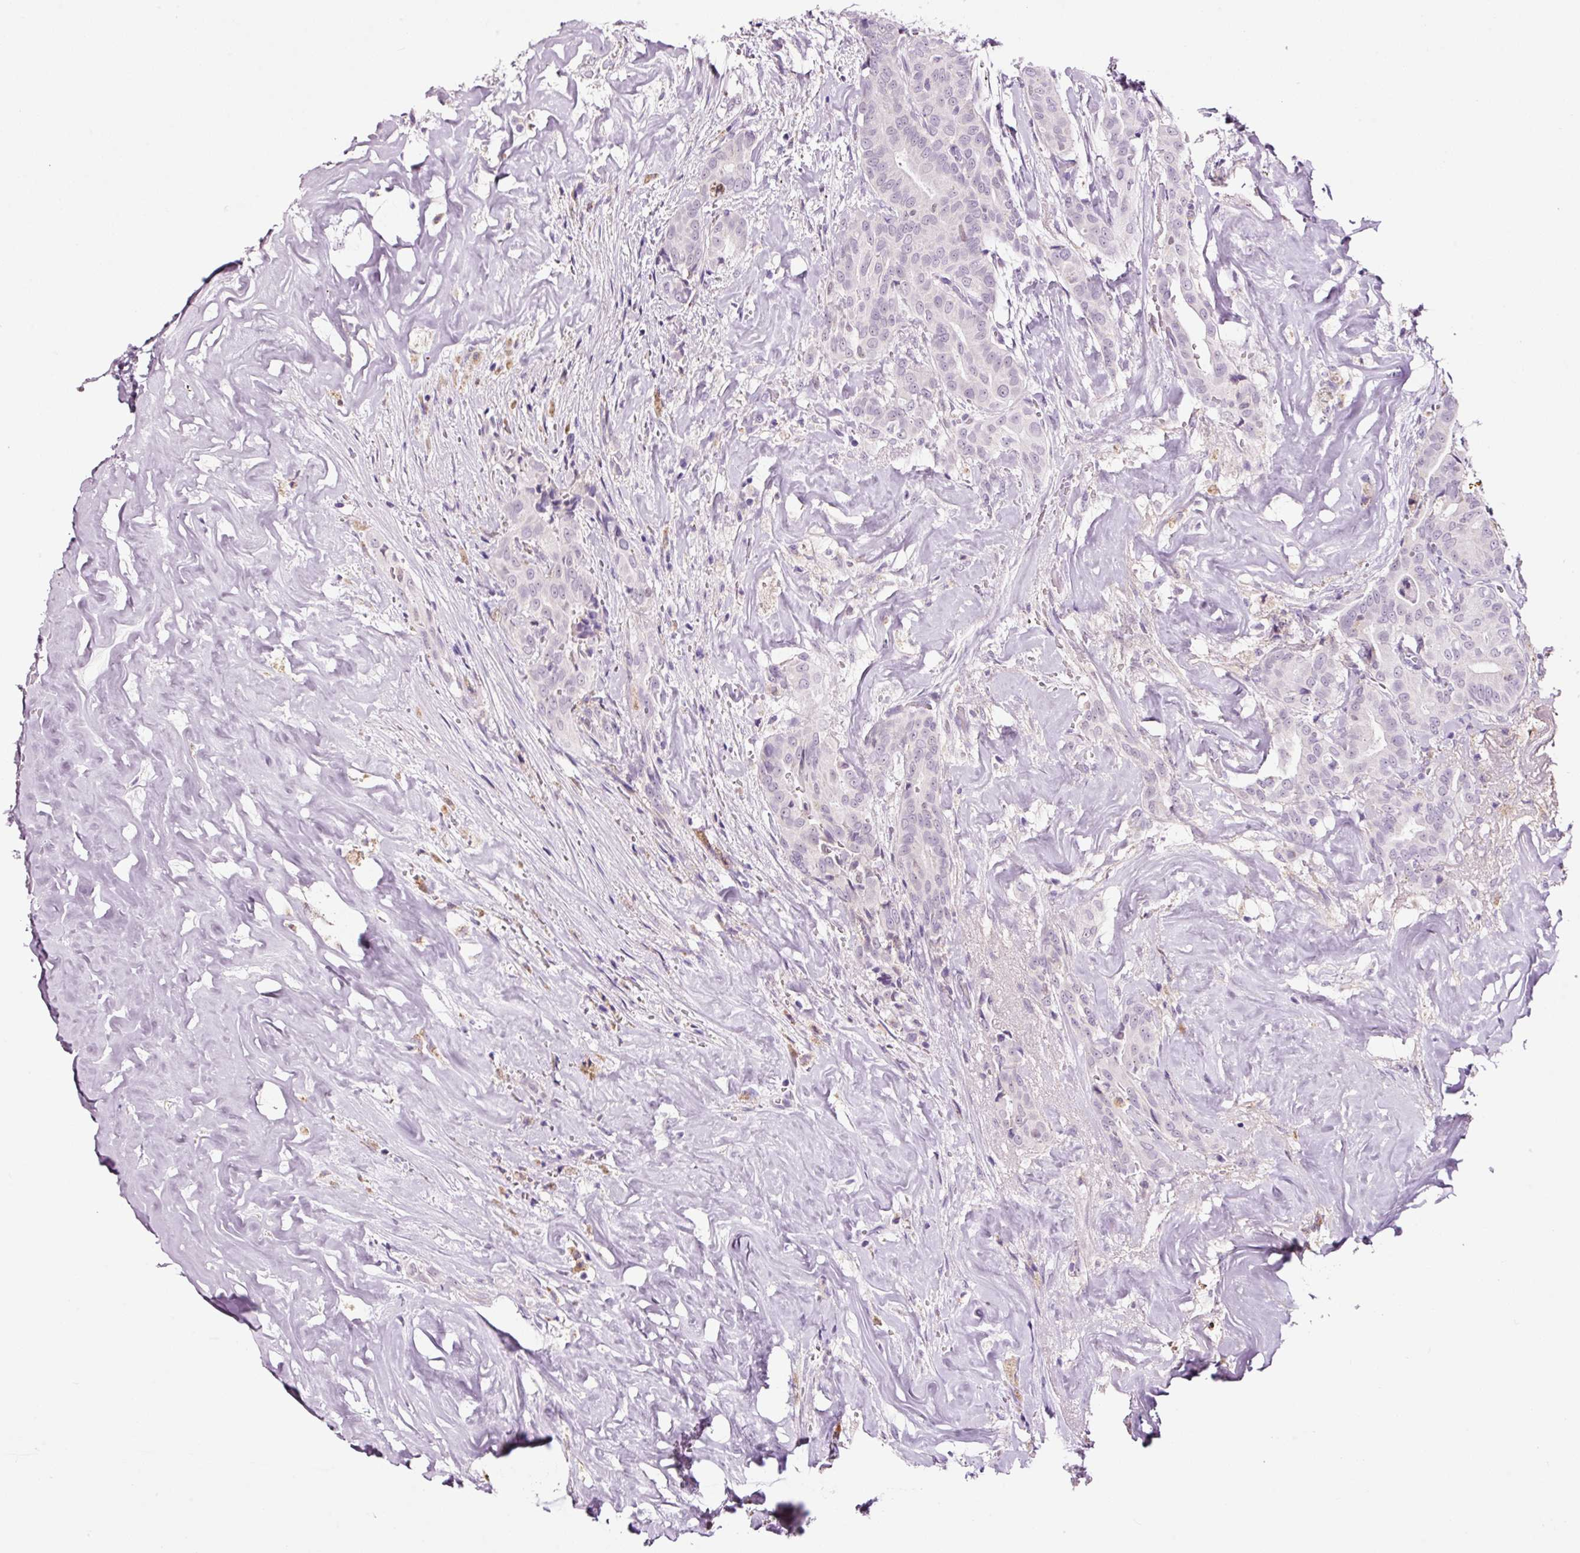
{"staining": {"intensity": "negative", "quantity": "none", "location": "none"}, "tissue": "thyroid cancer", "cell_type": "Tumor cells", "image_type": "cancer", "snomed": [{"axis": "morphology", "description": "Papillary adenocarcinoma, NOS"}, {"axis": "topography", "description": "Thyroid gland"}], "caption": "This image is of thyroid papillary adenocarcinoma stained with IHC to label a protein in brown with the nuclei are counter-stained blue. There is no staining in tumor cells.", "gene": "RTF2", "patient": {"sex": "male", "age": 61}}